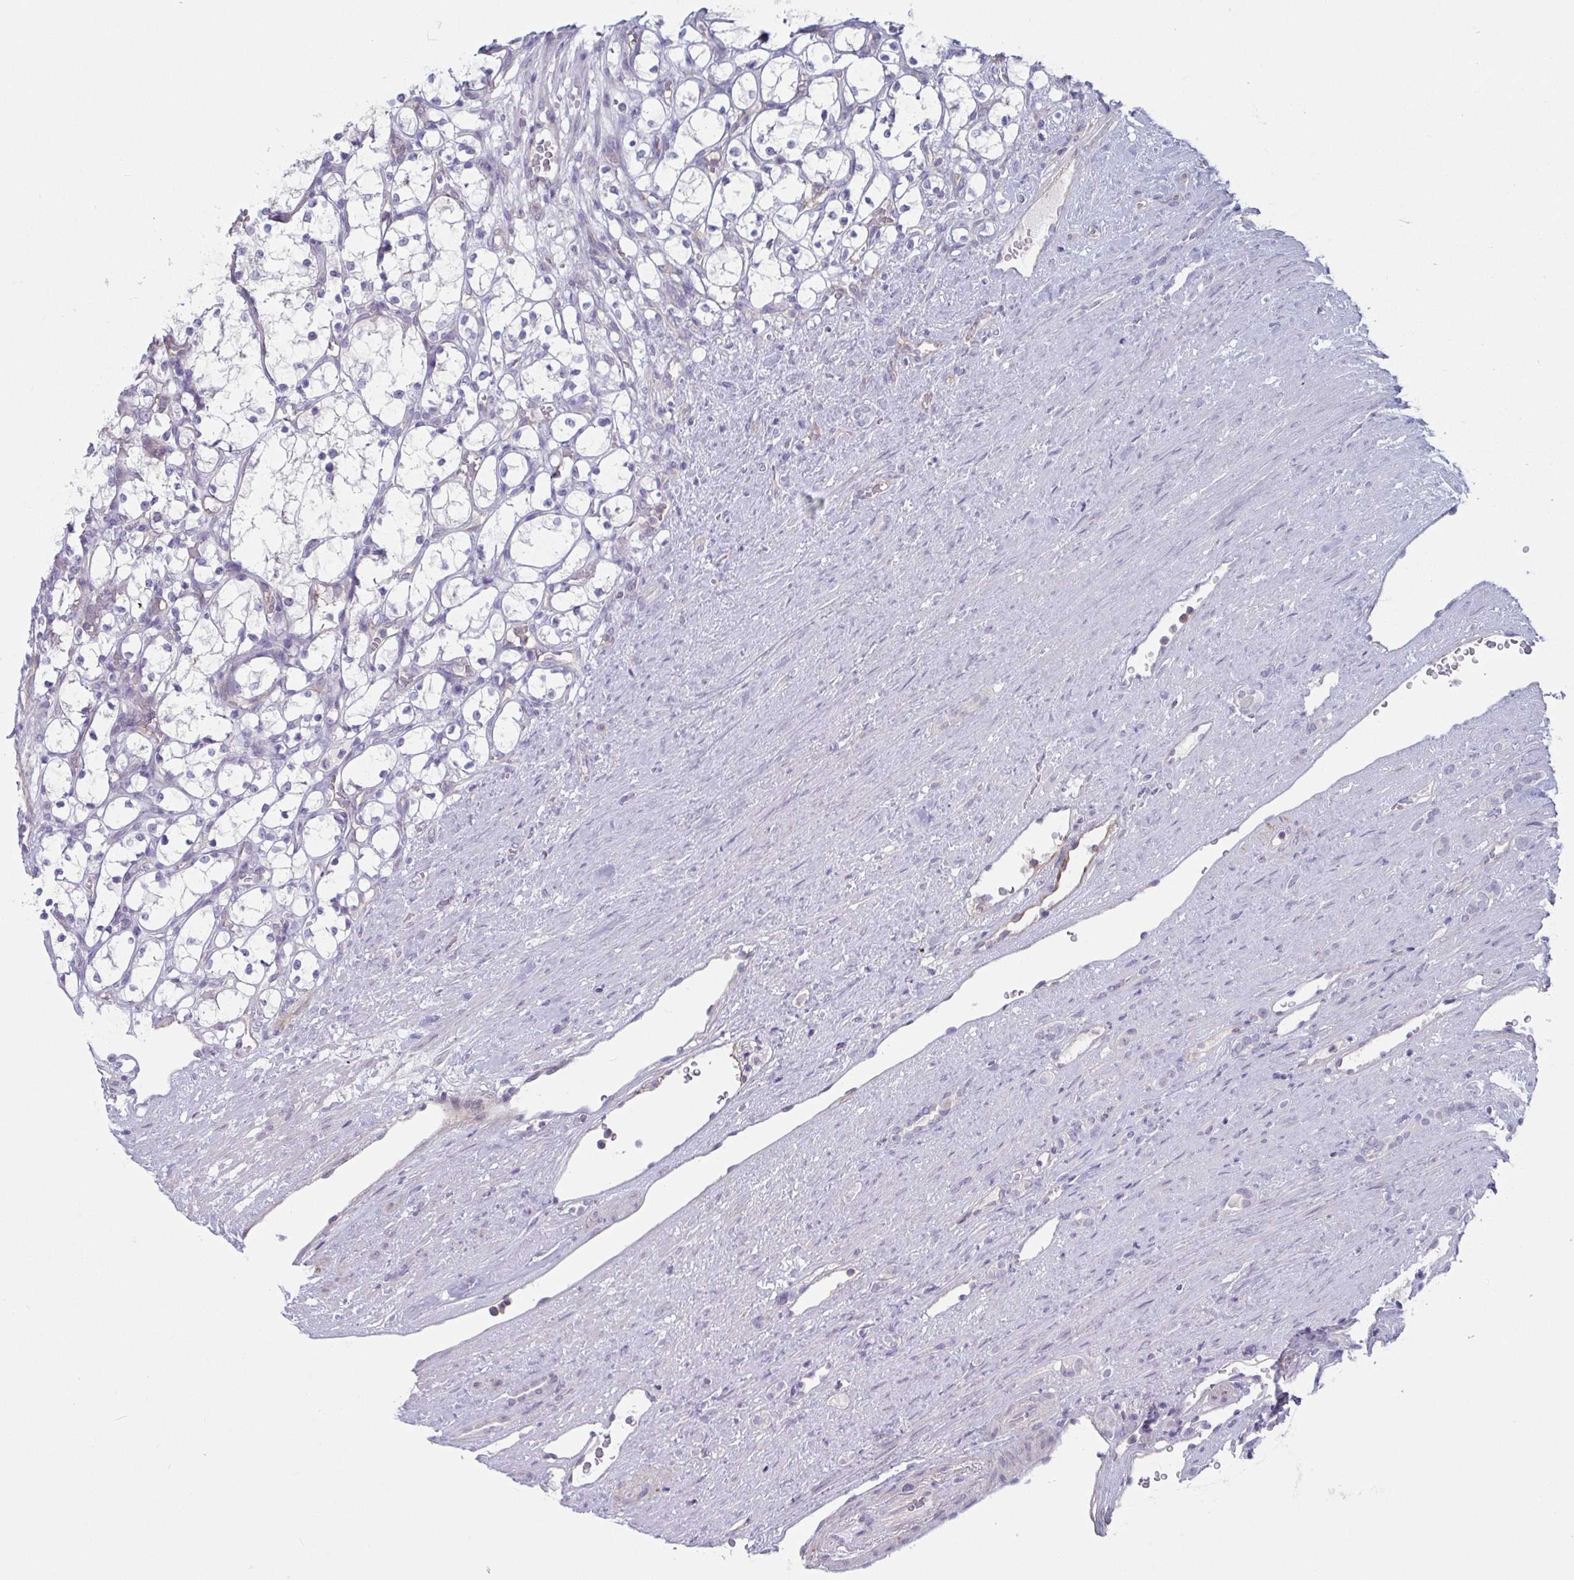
{"staining": {"intensity": "negative", "quantity": "none", "location": "none"}, "tissue": "renal cancer", "cell_type": "Tumor cells", "image_type": "cancer", "snomed": [{"axis": "morphology", "description": "Adenocarcinoma, NOS"}, {"axis": "topography", "description": "Kidney"}], "caption": "Immunohistochemistry photomicrograph of human renal adenocarcinoma stained for a protein (brown), which shows no expression in tumor cells.", "gene": "STK26", "patient": {"sex": "female", "age": 69}}